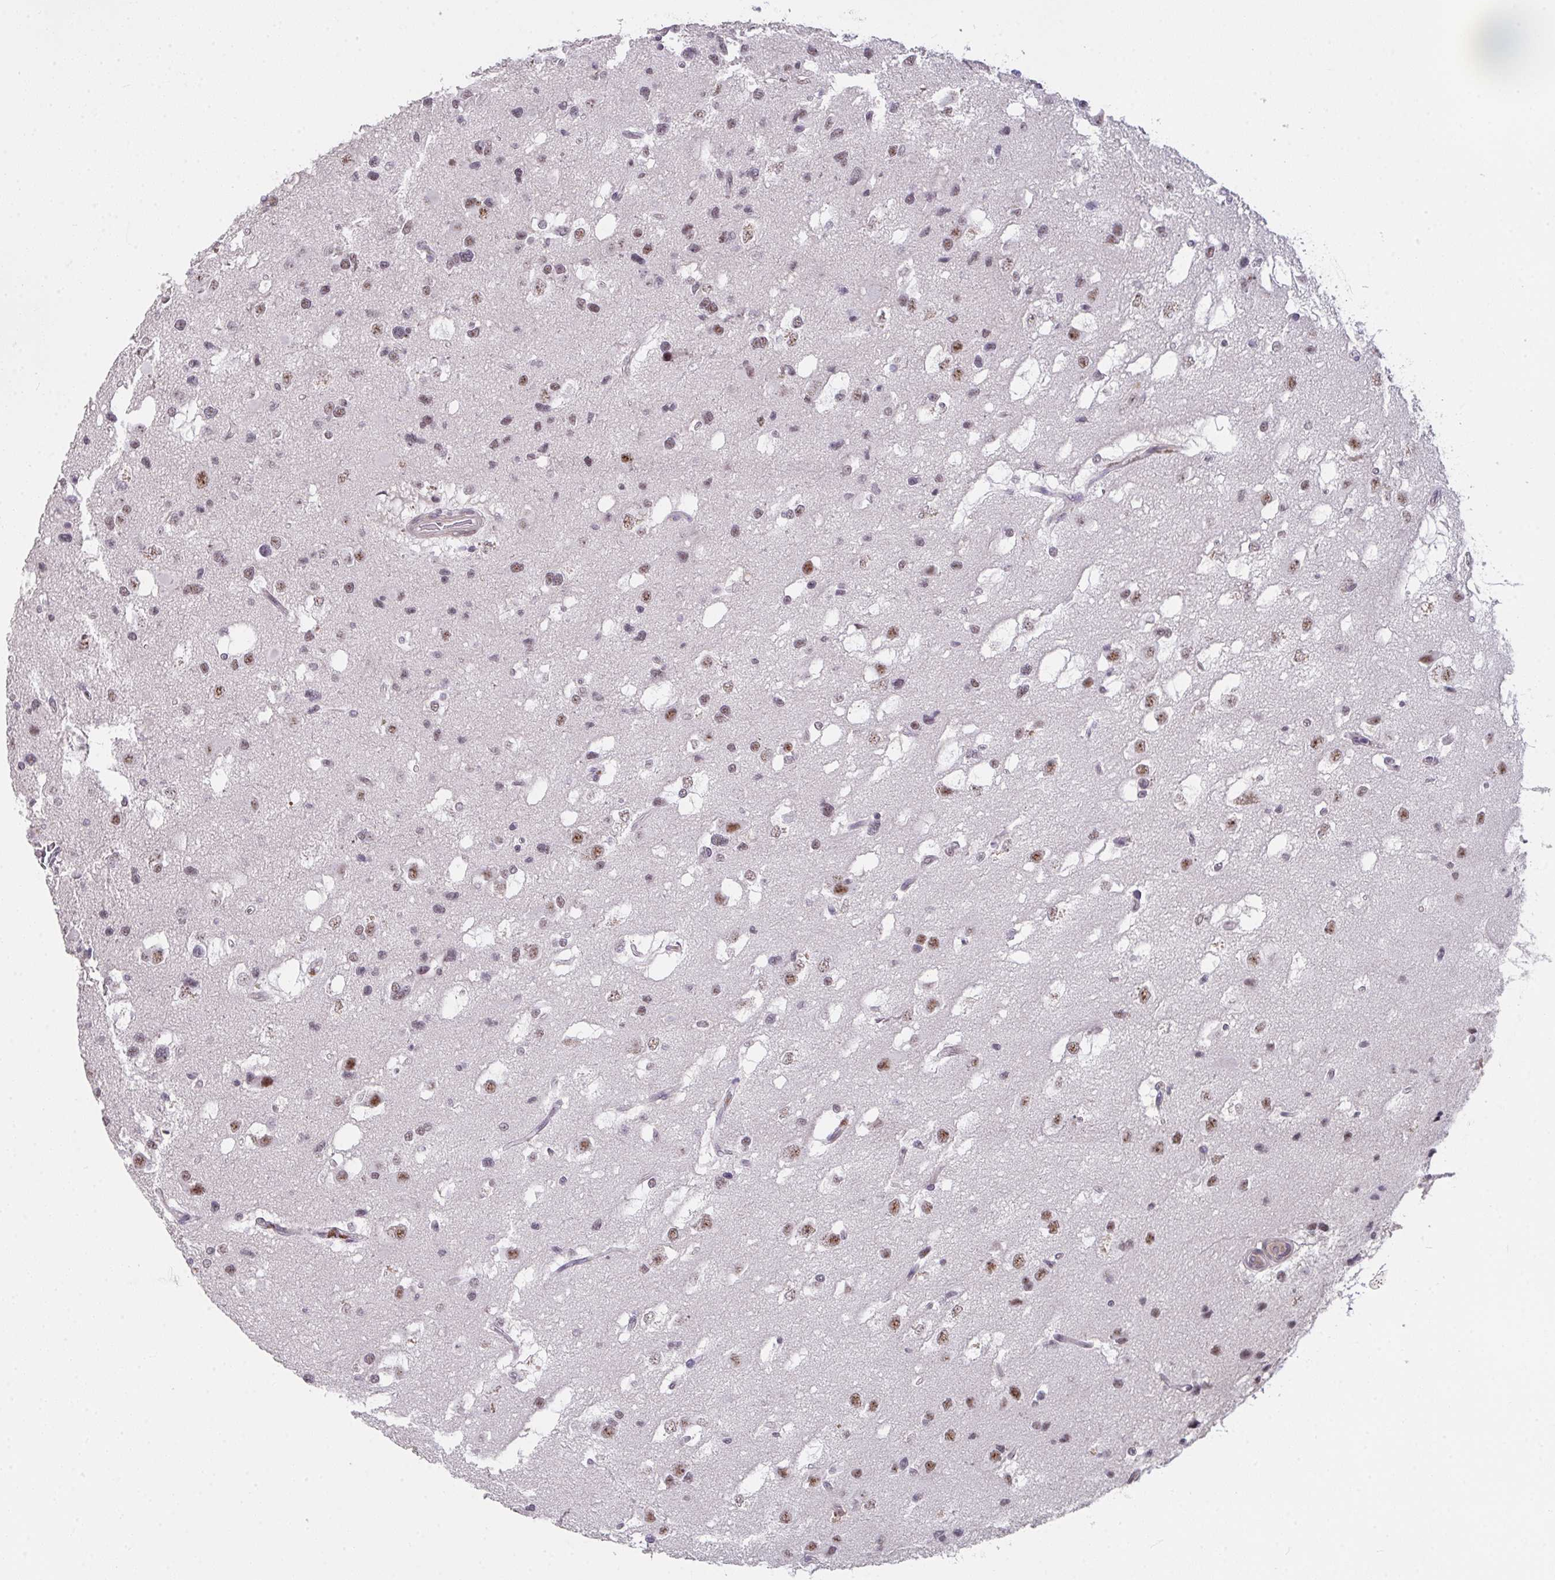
{"staining": {"intensity": "moderate", "quantity": ">75%", "location": "nuclear"}, "tissue": "glioma", "cell_type": "Tumor cells", "image_type": "cancer", "snomed": [{"axis": "morphology", "description": "Glioma, malignant, High grade"}, {"axis": "topography", "description": "Brain"}], "caption": "High-power microscopy captured an immunohistochemistry photomicrograph of glioma, revealing moderate nuclear expression in approximately >75% of tumor cells.", "gene": "RBBP6", "patient": {"sex": "male", "age": 53}}